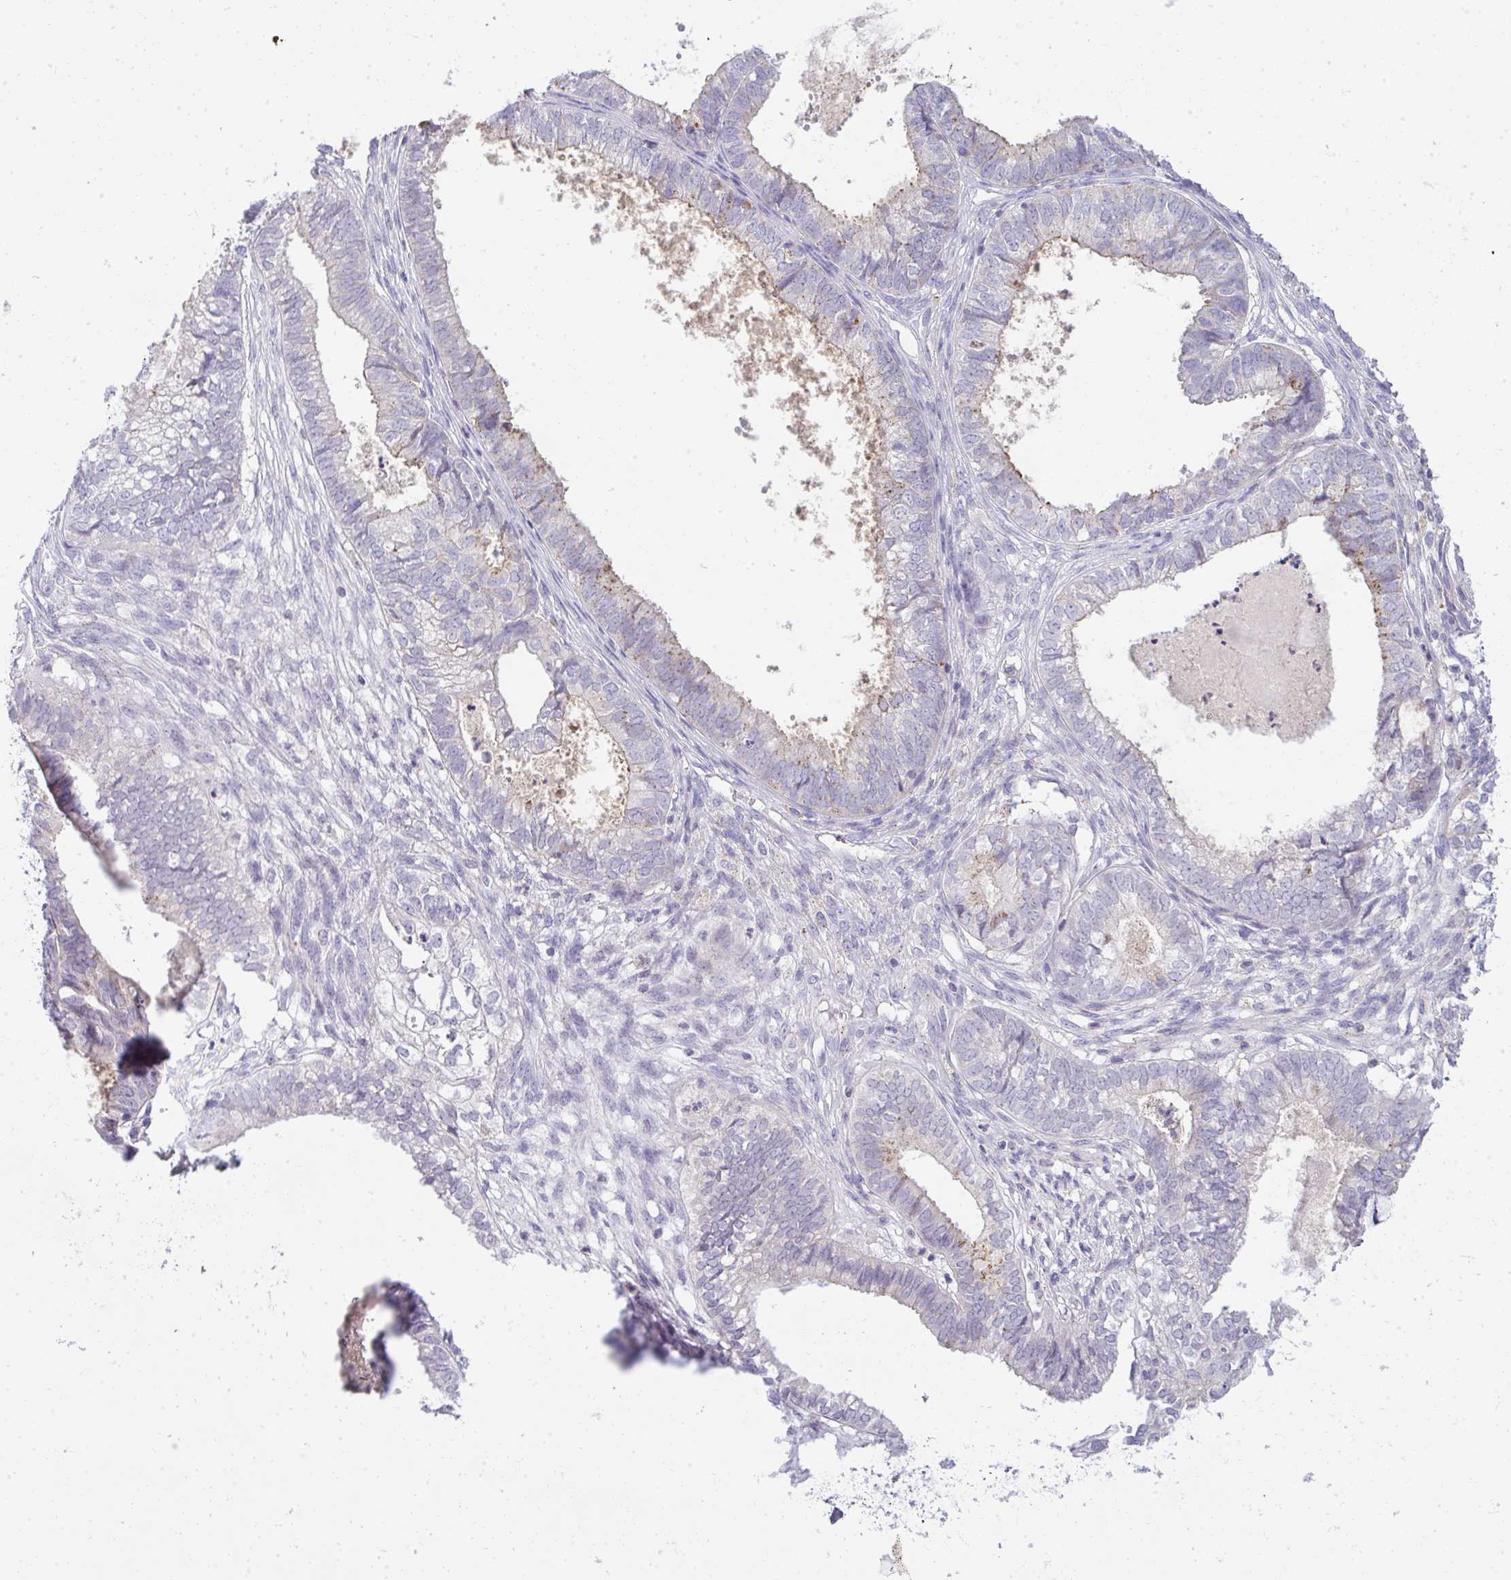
{"staining": {"intensity": "negative", "quantity": "none", "location": "none"}, "tissue": "ovarian cancer", "cell_type": "Tumor cells", "image_type": "cancer", "snomed": [{"axis": "morphology", "description": "Carcinoma, endometroid"}, {"axis": "topography", "description": "Ovary"}], "caption": "Ovarian cancer stained for a protein using immunohistochemistry (IHC) reveals no expression tumor cells.", "gene": "VPS4B", "patient": {"sex": "female", "age": 64}}